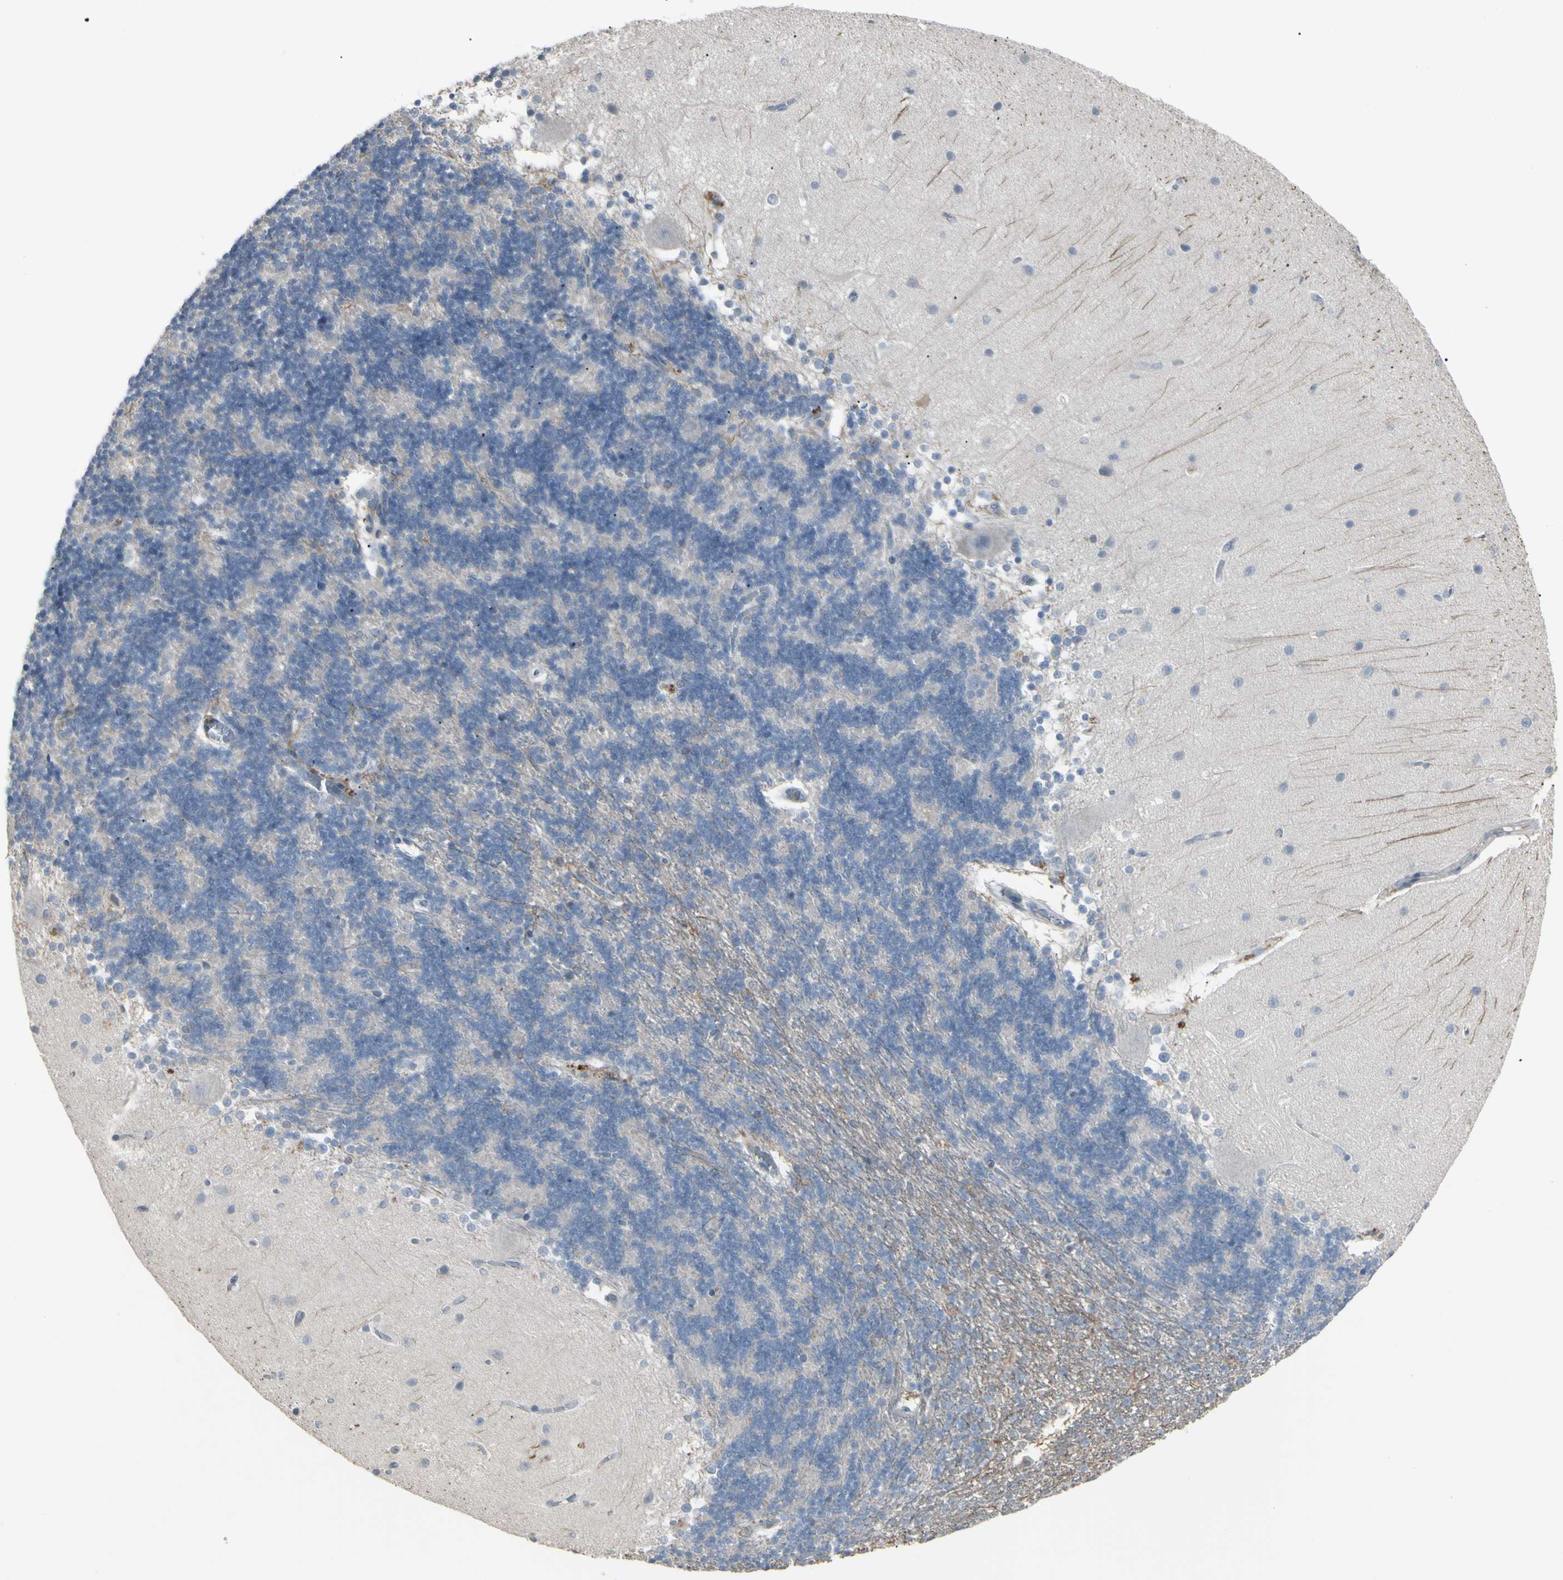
{"staining": {"intensity": "negative", "quantity": "none", "location": "none"}, "tissue": "cerebellum", "cell_type": "Cells in granular layer", "image_type": "normal", "snomed": [{"axis": "morphology", "description": "Normal tissue, NOS"}, {"axis": "topography", "description": "Cerebellum"}], "caption": "DAB immunohistochemical staining of normal human cerebellum shows no significant expression in cells in granular layer. (DAB (3,3'-diaminobenzidine) IHC visualized using brightfield microscopy, high magnification).", "gene": "PIAS4", "patient": {"sex": "female", "age": 54}}